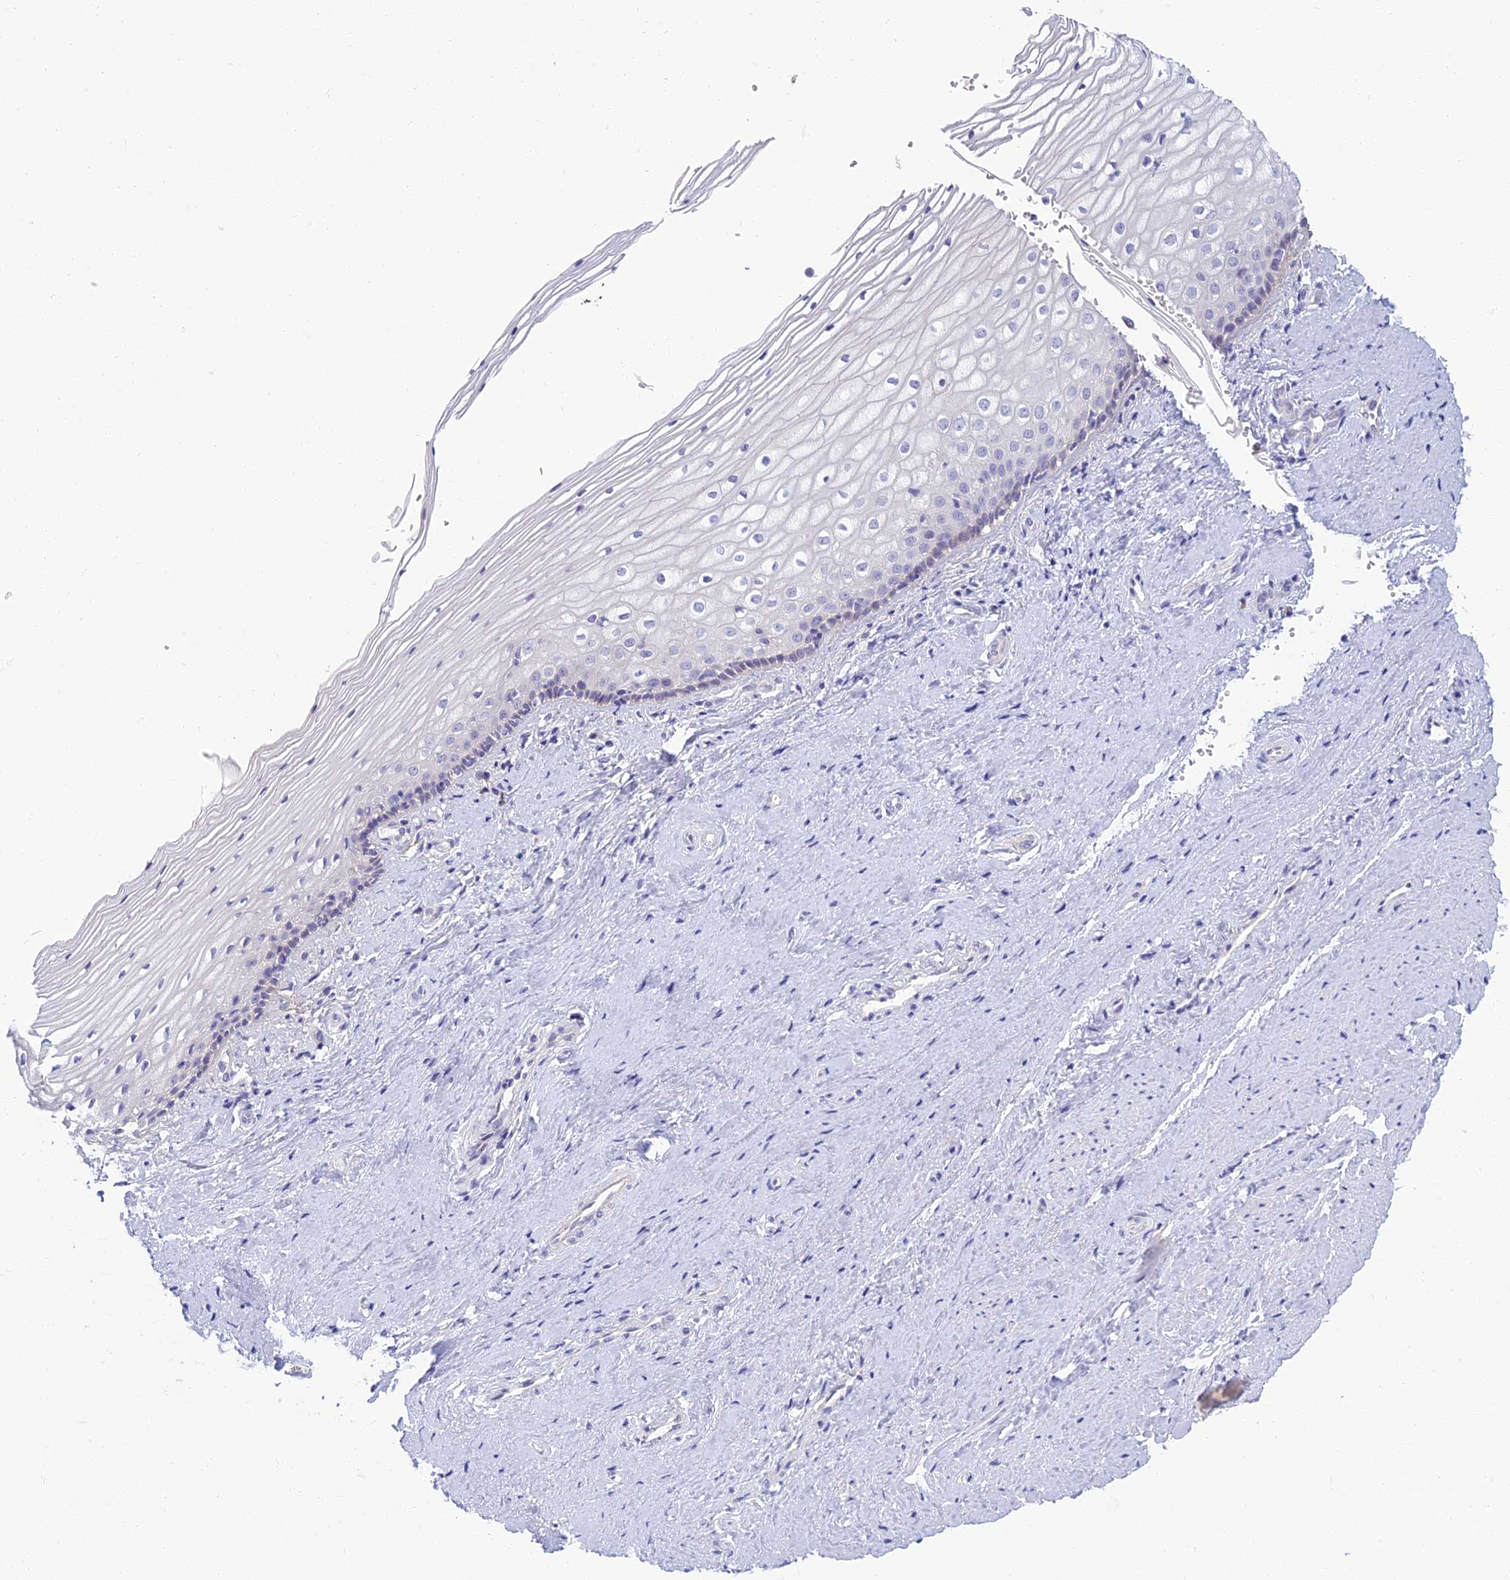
{"staining": {"intensity": "negative", "quantity": "none", "location": "none"}, "tissue": "vagina", "cell_type": "Squamous epithelial cells", "image_type": "normal", "snomed": [{"axis": "morphology", "description": "Normal tissue, NOS"}, {"axis": "topography", "description": "Vagina"}], "caption": "Image shows no protein positivity in squamous epithelial cells of unremarkable vagina. The staining was performed using DAB to visualize the protein expression in brown, while the nuclei were stained in blue with hematoxylin (Magnification: 20x).", "gene": "SLC25A41", "patient": {"sex": "female", "age": 46}}